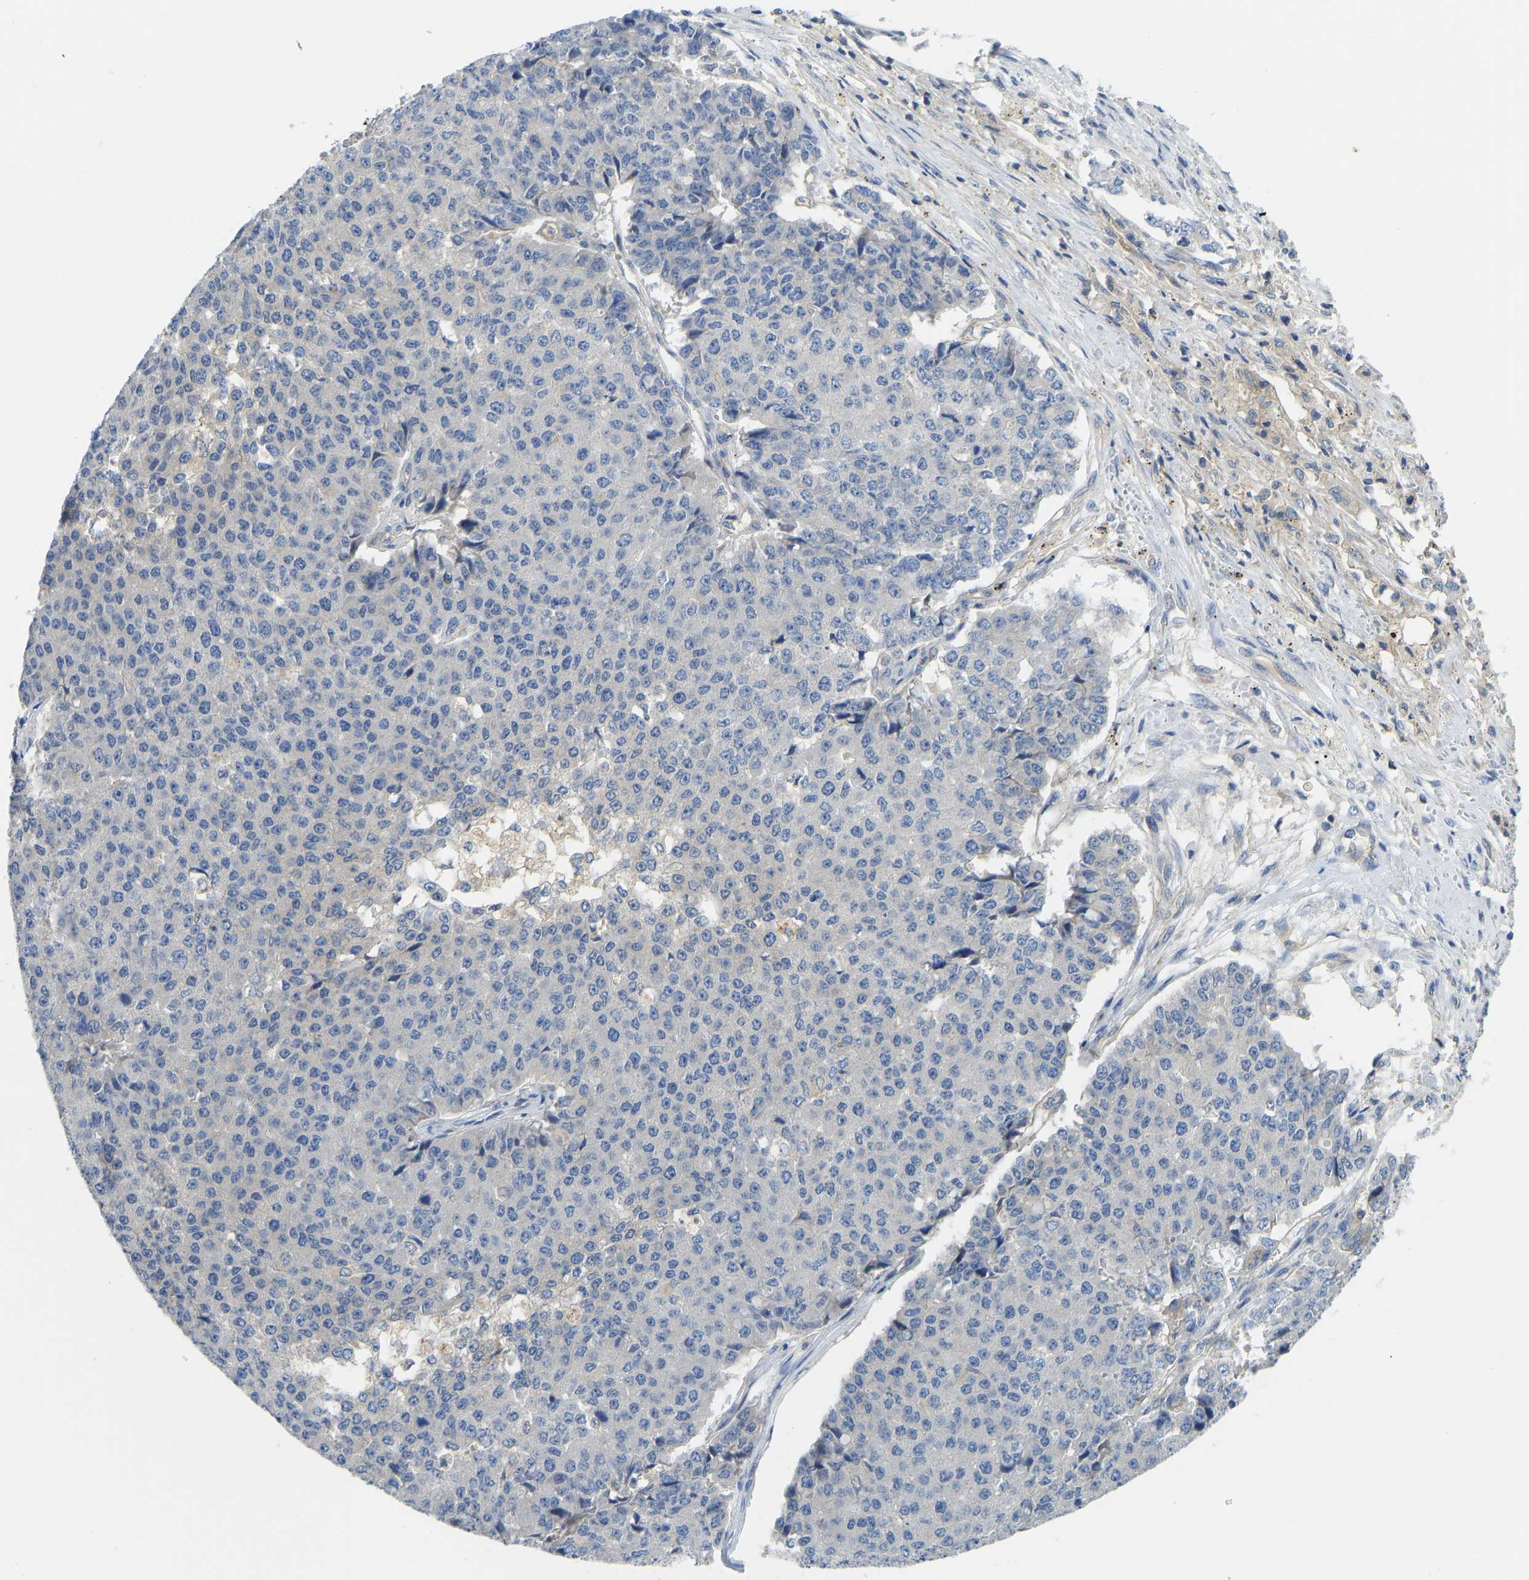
{"staining": {"intensity": "negative", "quantity": "none", "location": "none"}, "tissue": "pancreatic cancer", "cell_type": "Tumor cells", "image_type": "cancer", "snomed": [{"axis": "morphology", "description": "Adenocarcinoma, NOS"}, {"axis": "topography", "description": "Pancreas"}], "caption": "Photomicrograph shows no protein positivity in tumor cells of adenocarcinoma (pancreatic) tissue.", "gene": "PPP3CA", "patient": {"sex": "male", "age": 50}}